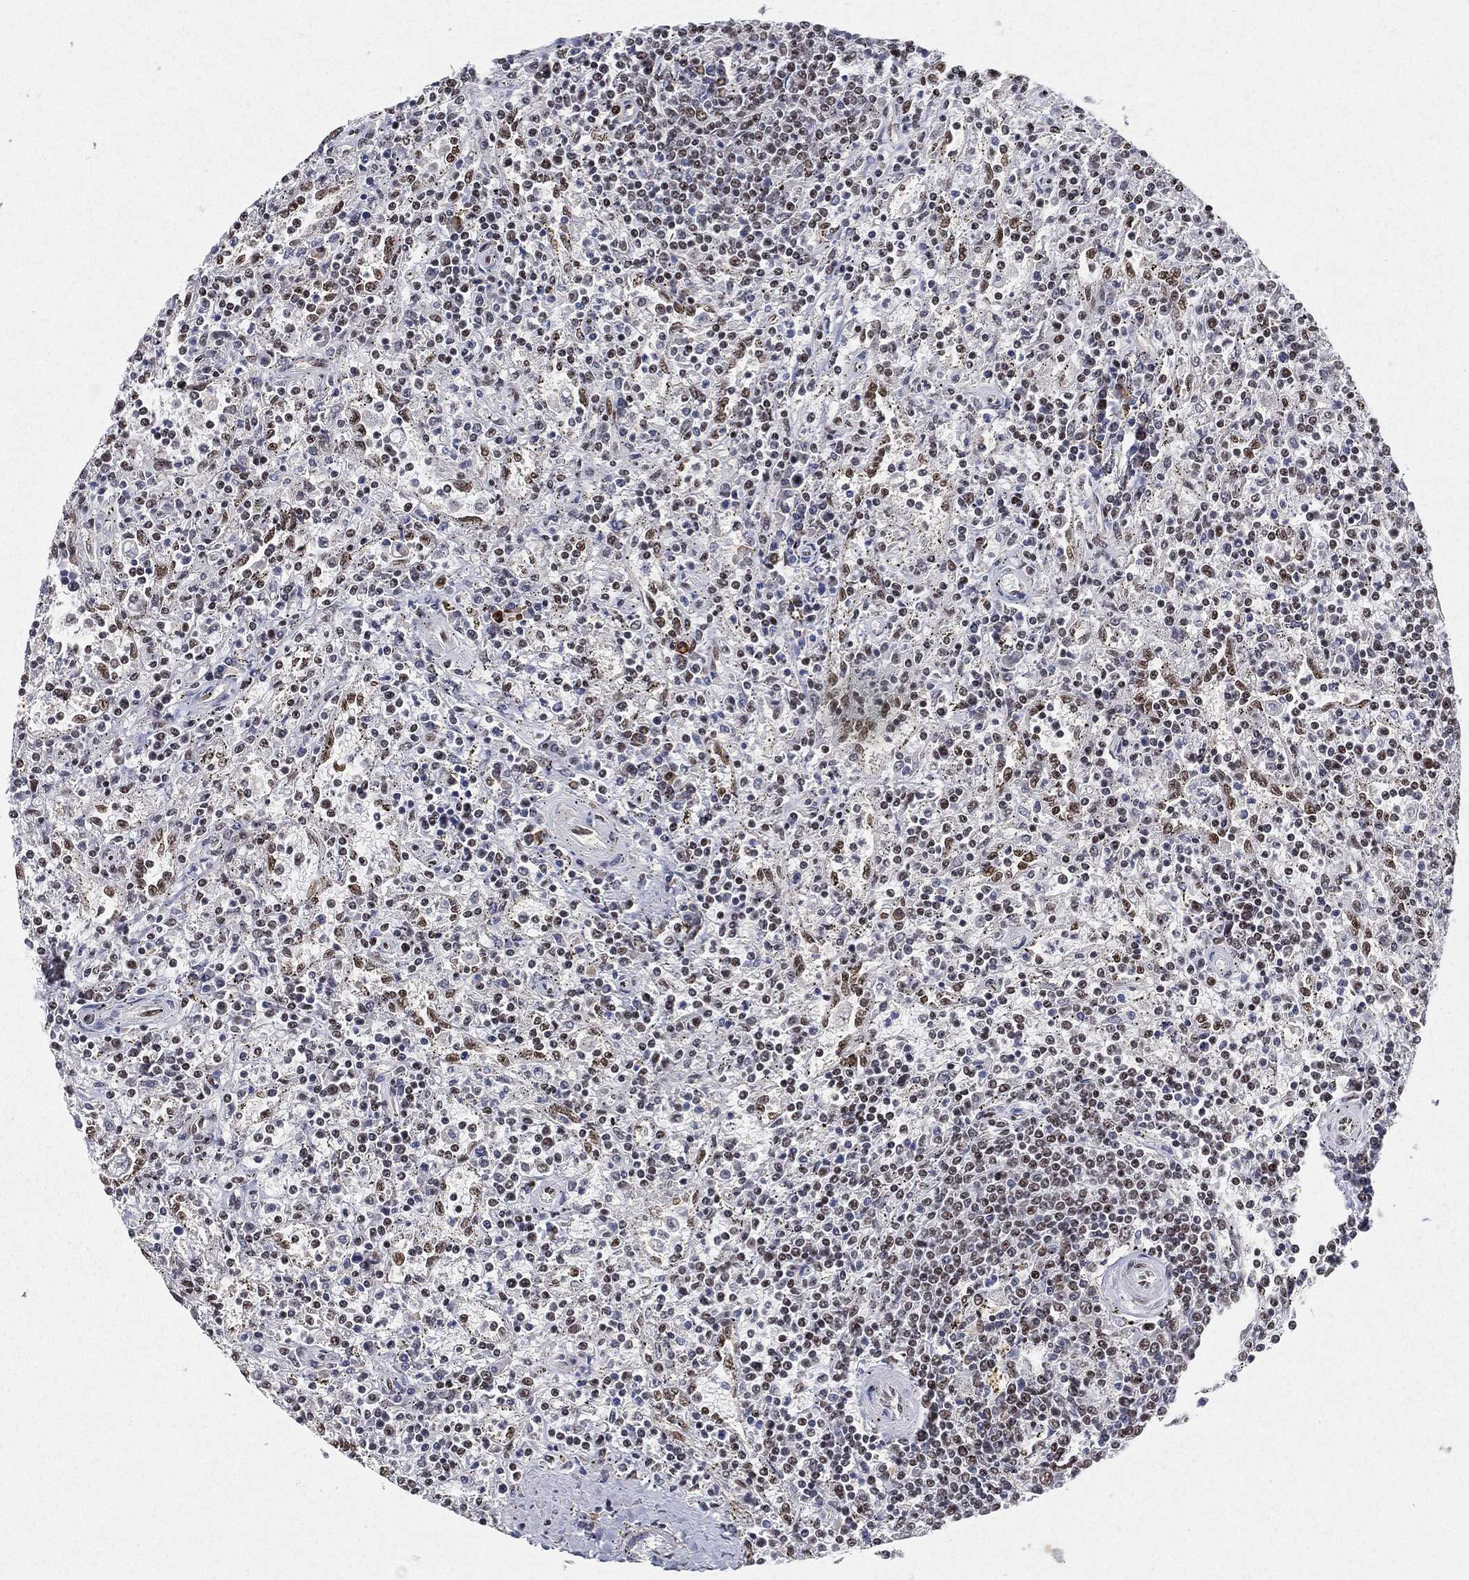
{"staining": {"intensity": "negative", "quantity": "none", "location": "none"}, "tissue": "lymphoma", "cell_type": "Tumor cells", "image_type": "cancer", "snomed": [{"axis": "morphology", "description": "Malignant lymphoma, non-Hodgkin's type, Low grade"}, {"axis": "topography", "description": "Spleen"}], "caption": "This is a image of IHC staining of malignant lymphoma, non-Hodgkin's type (low-grade), which shows no expression in tumor cells.", "gene": "DDX27", "patient": {"sex": "male", "age": 62}}